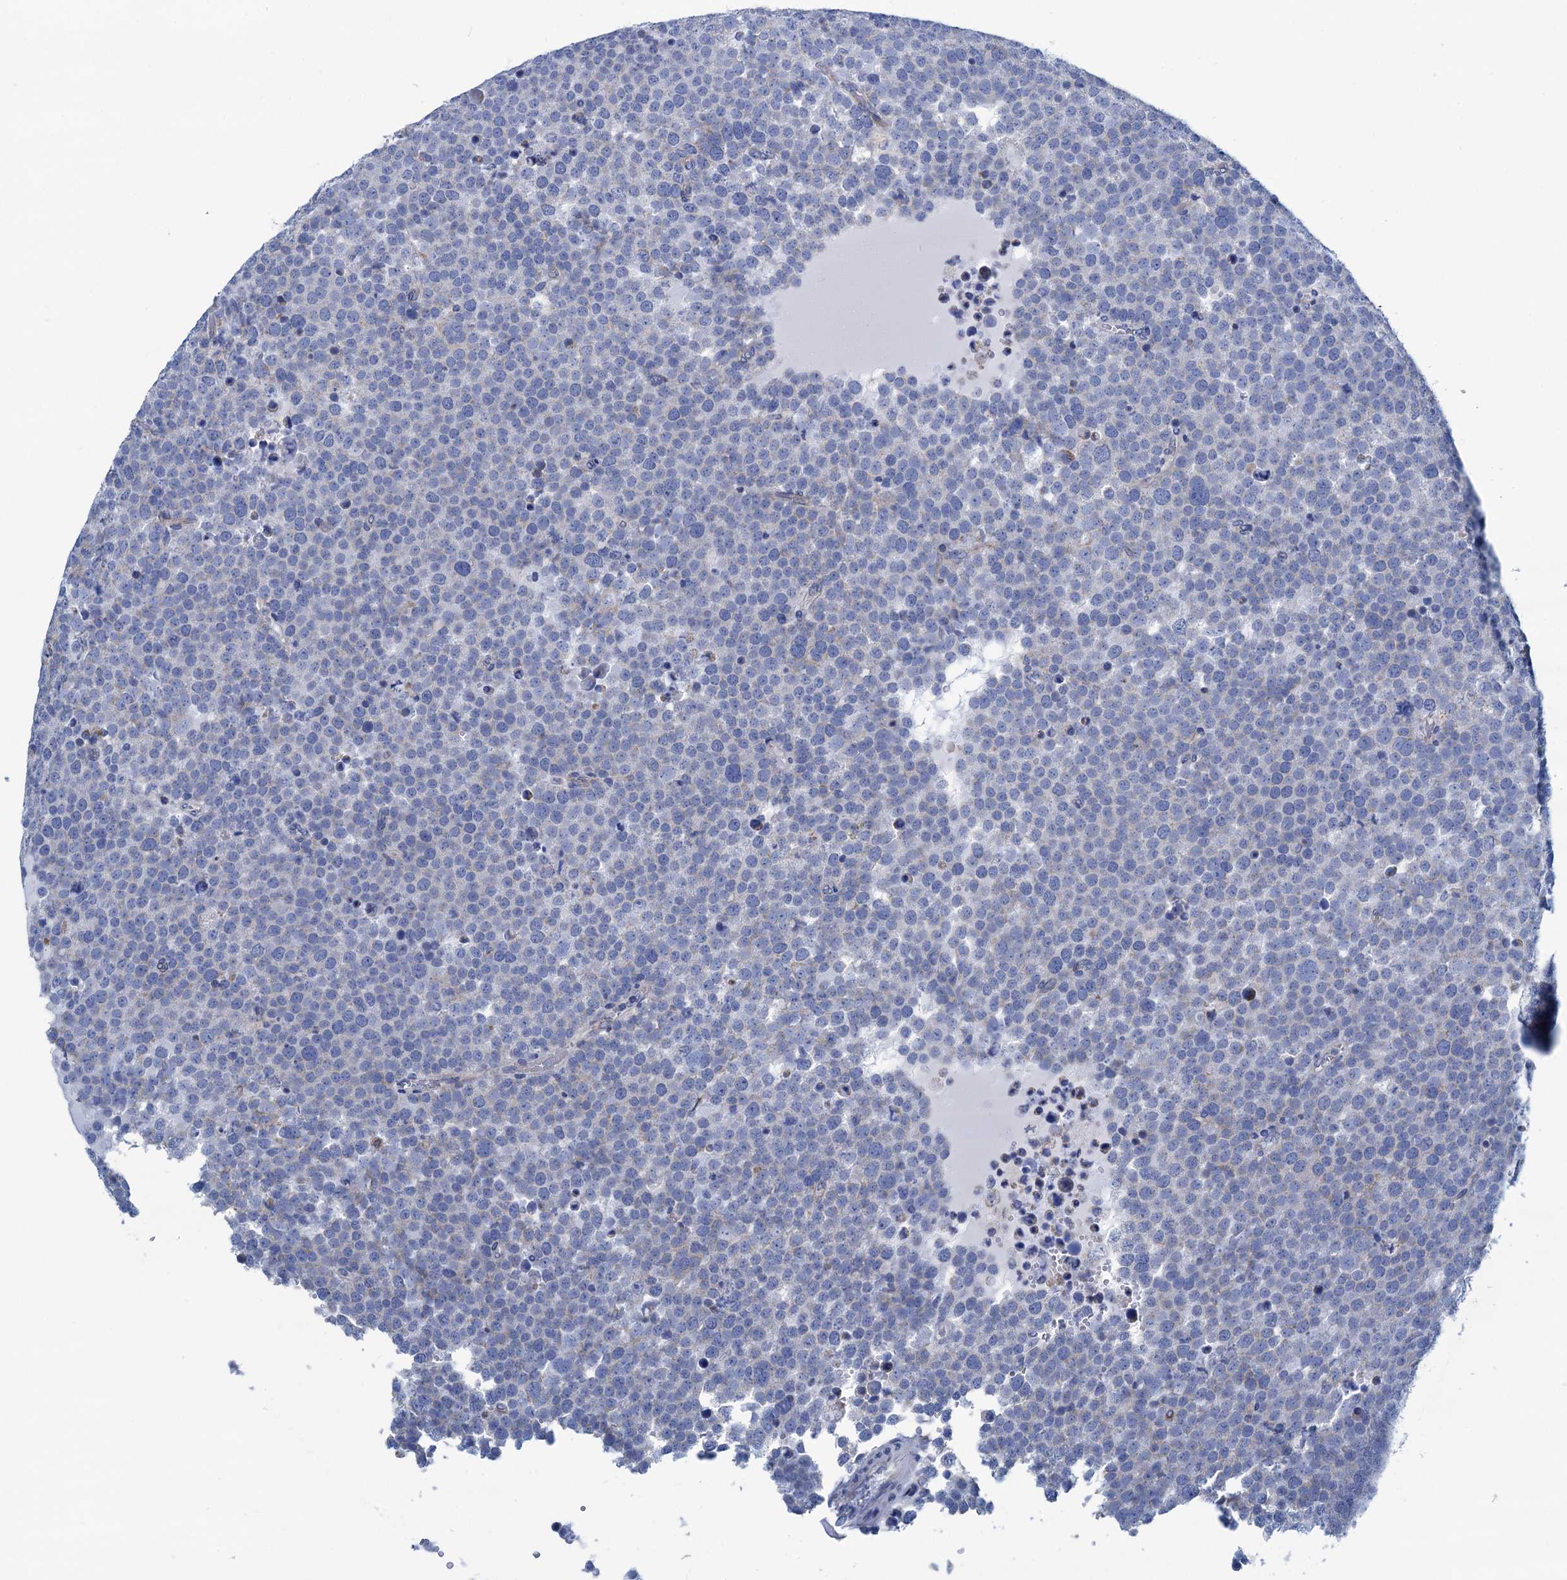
{"staining": {"intensity": "negative", "quantity": "none", "location": "none"}, "tissue": "testis cancer", "cell_type": "Tumor cells", "image_type": "cancer", "snomed": [{"axis": "morphology", "description": "Seminoma, NOS"}, {"axis": "topography", "description": "Testis"}], "caption": "Protein analysis of seminoma (testis) demonstrates no significant expression in tumor cells.", "gene": "SLC1A3", "patient": {"sex": "male", "age": 71}}